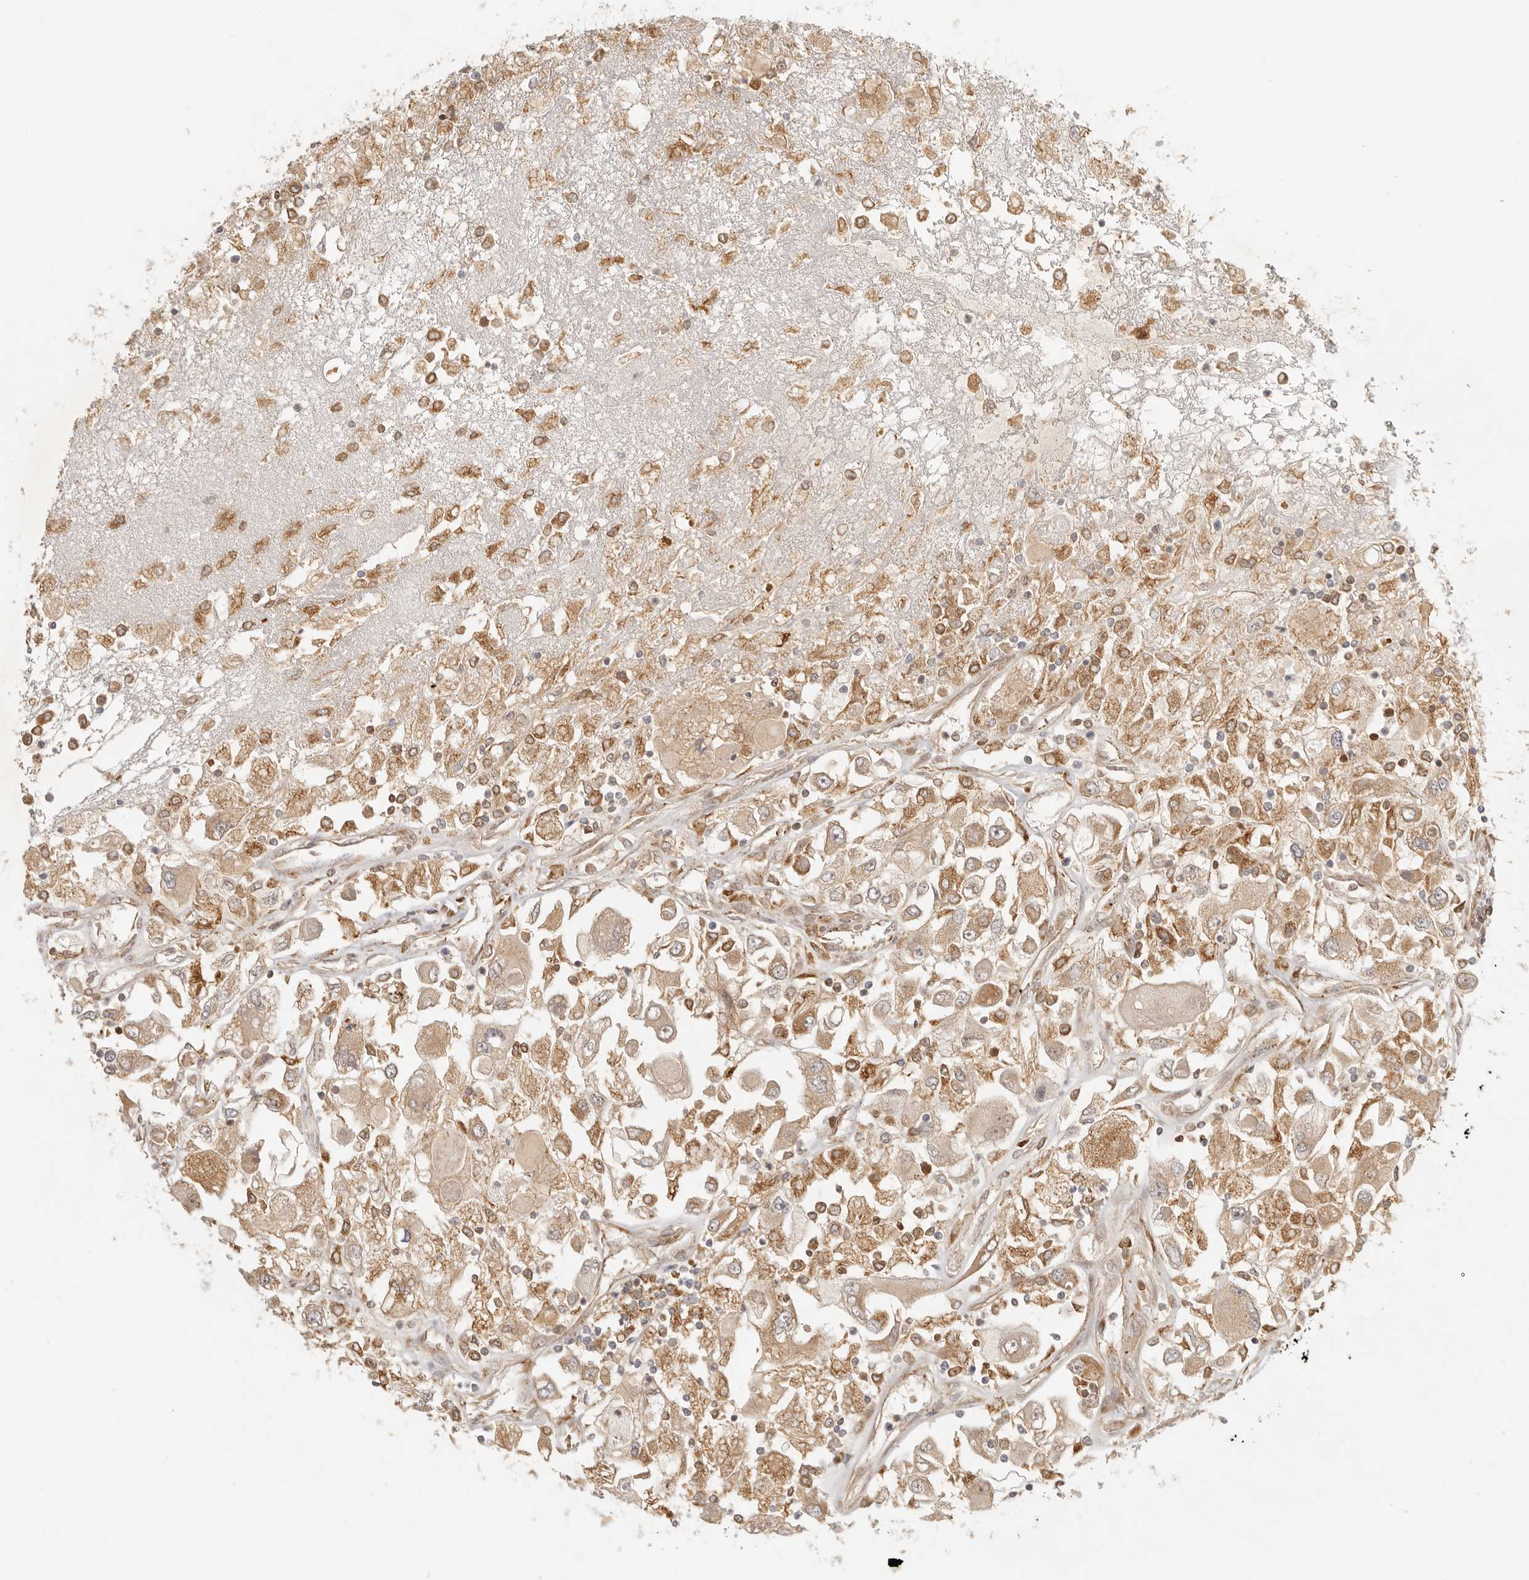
{"staining": {"intensity": "moderate", "quantity": ">75%", "location": "cytoplasmic/membranous"}, "tissue": "renal cancer", "cell_type": "Tumor cells", "image_type": "cancer", "snomed": [{"axis": "morphology", "description": "Adenocarcinoma, NOS"}, {"axis": "topography", "description": "Kidney"}], "caption": "Adenocarcinoma (renal) stained with immunohistochemistry (IHC) reveals moderate cytoplasmic/membranous expression in approximately >75% of tumor cells.", "gene": "AHDC1", "patient": {"sex": "female", "age": 52}}